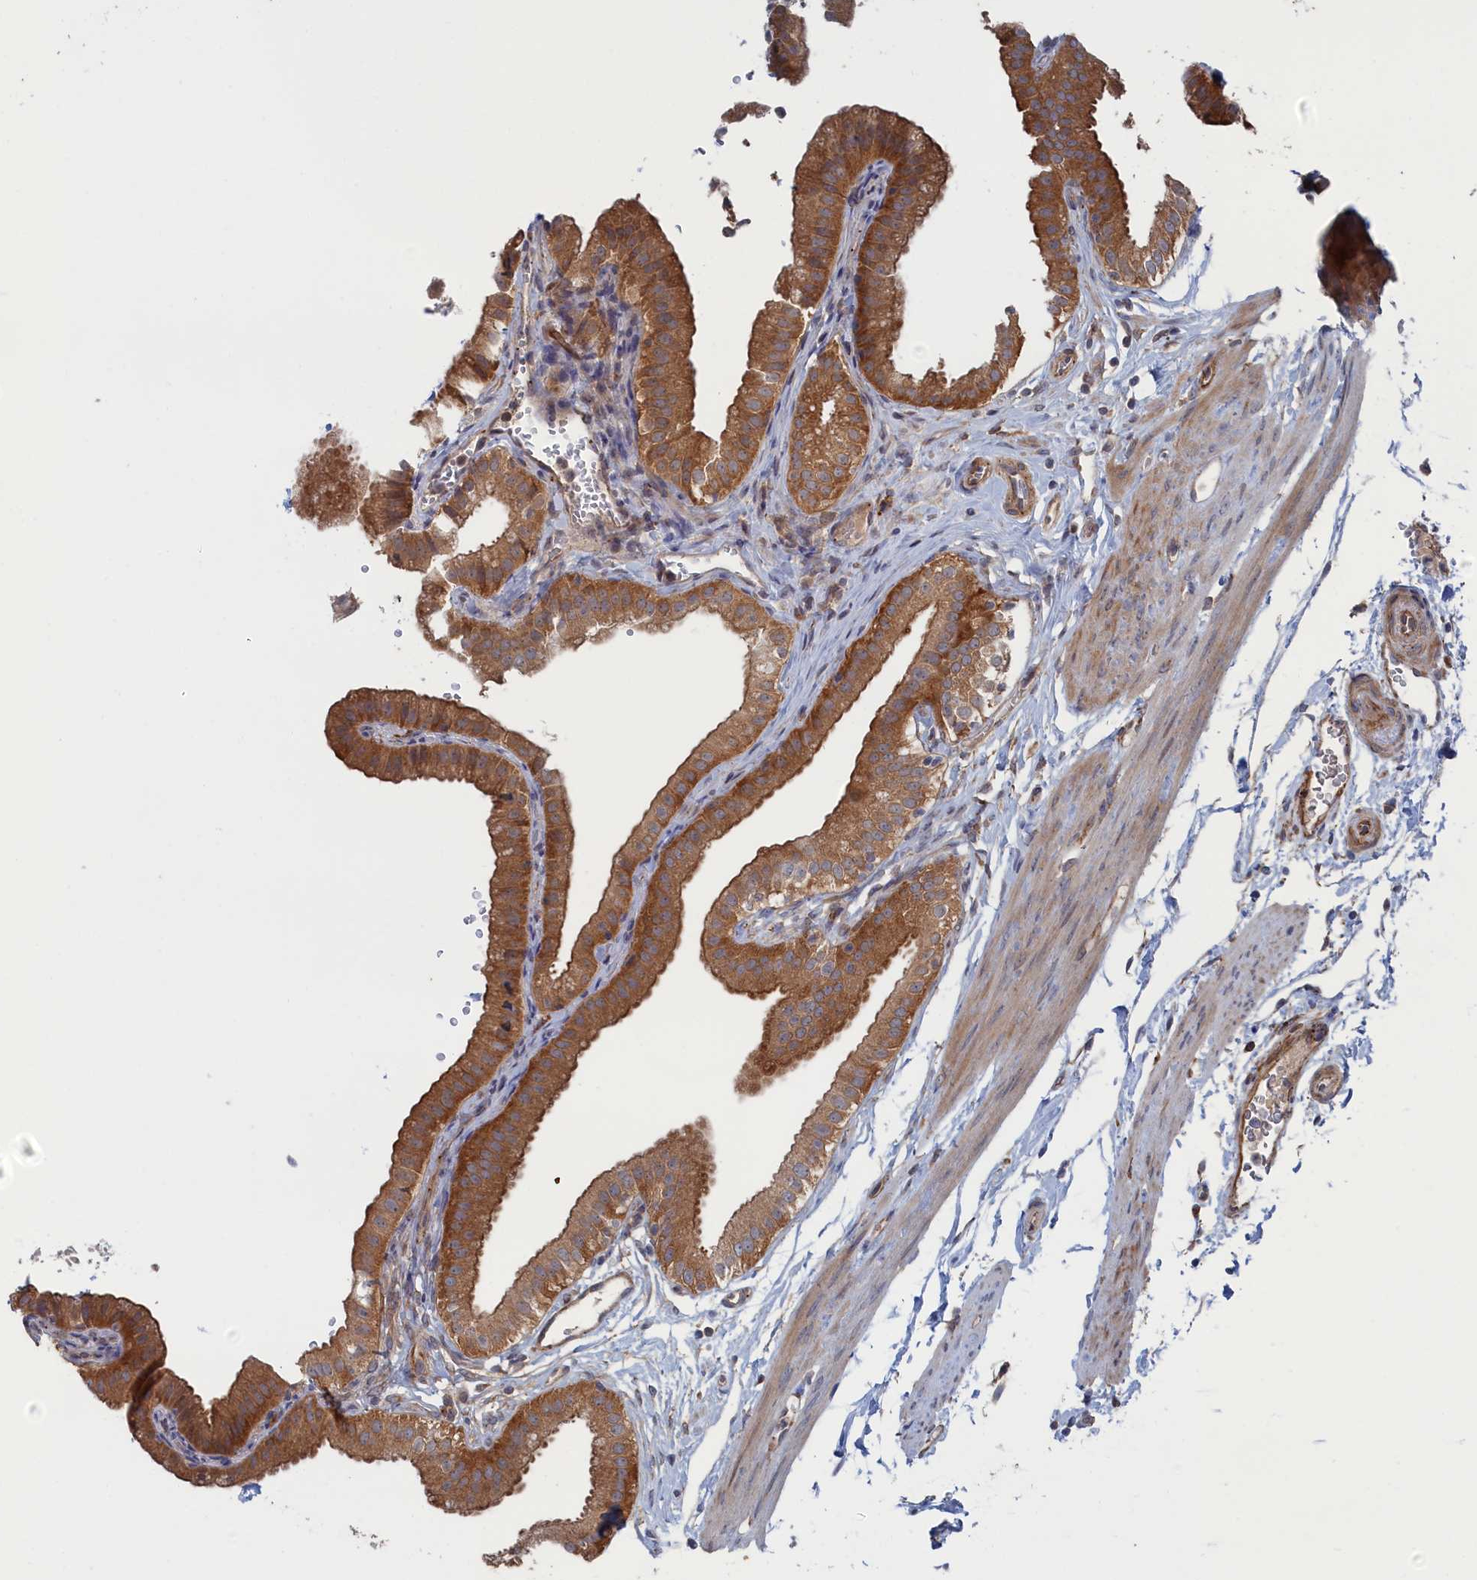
{"staining": {"intensity": "strong", "quantity": ">75%", "location": "cytoplasmic/membranous"}, "tissue": "gallbladder", "cell_type": "Glandular cells", "image_type": "normal", "snomed": [{"axis": "morphology", "description": "Normal tissue, NOS"}, {"axis": "topography", "description": "Gallbladder"}], "caption": "Glandular cells display strong cytoplasmic/membranous positivity in approximately >75% of cells in normal gallbladder. Nuclei are stained in blue.", "gene": "FILIP1L", "patient": {"sex": "female", "age": 61}}